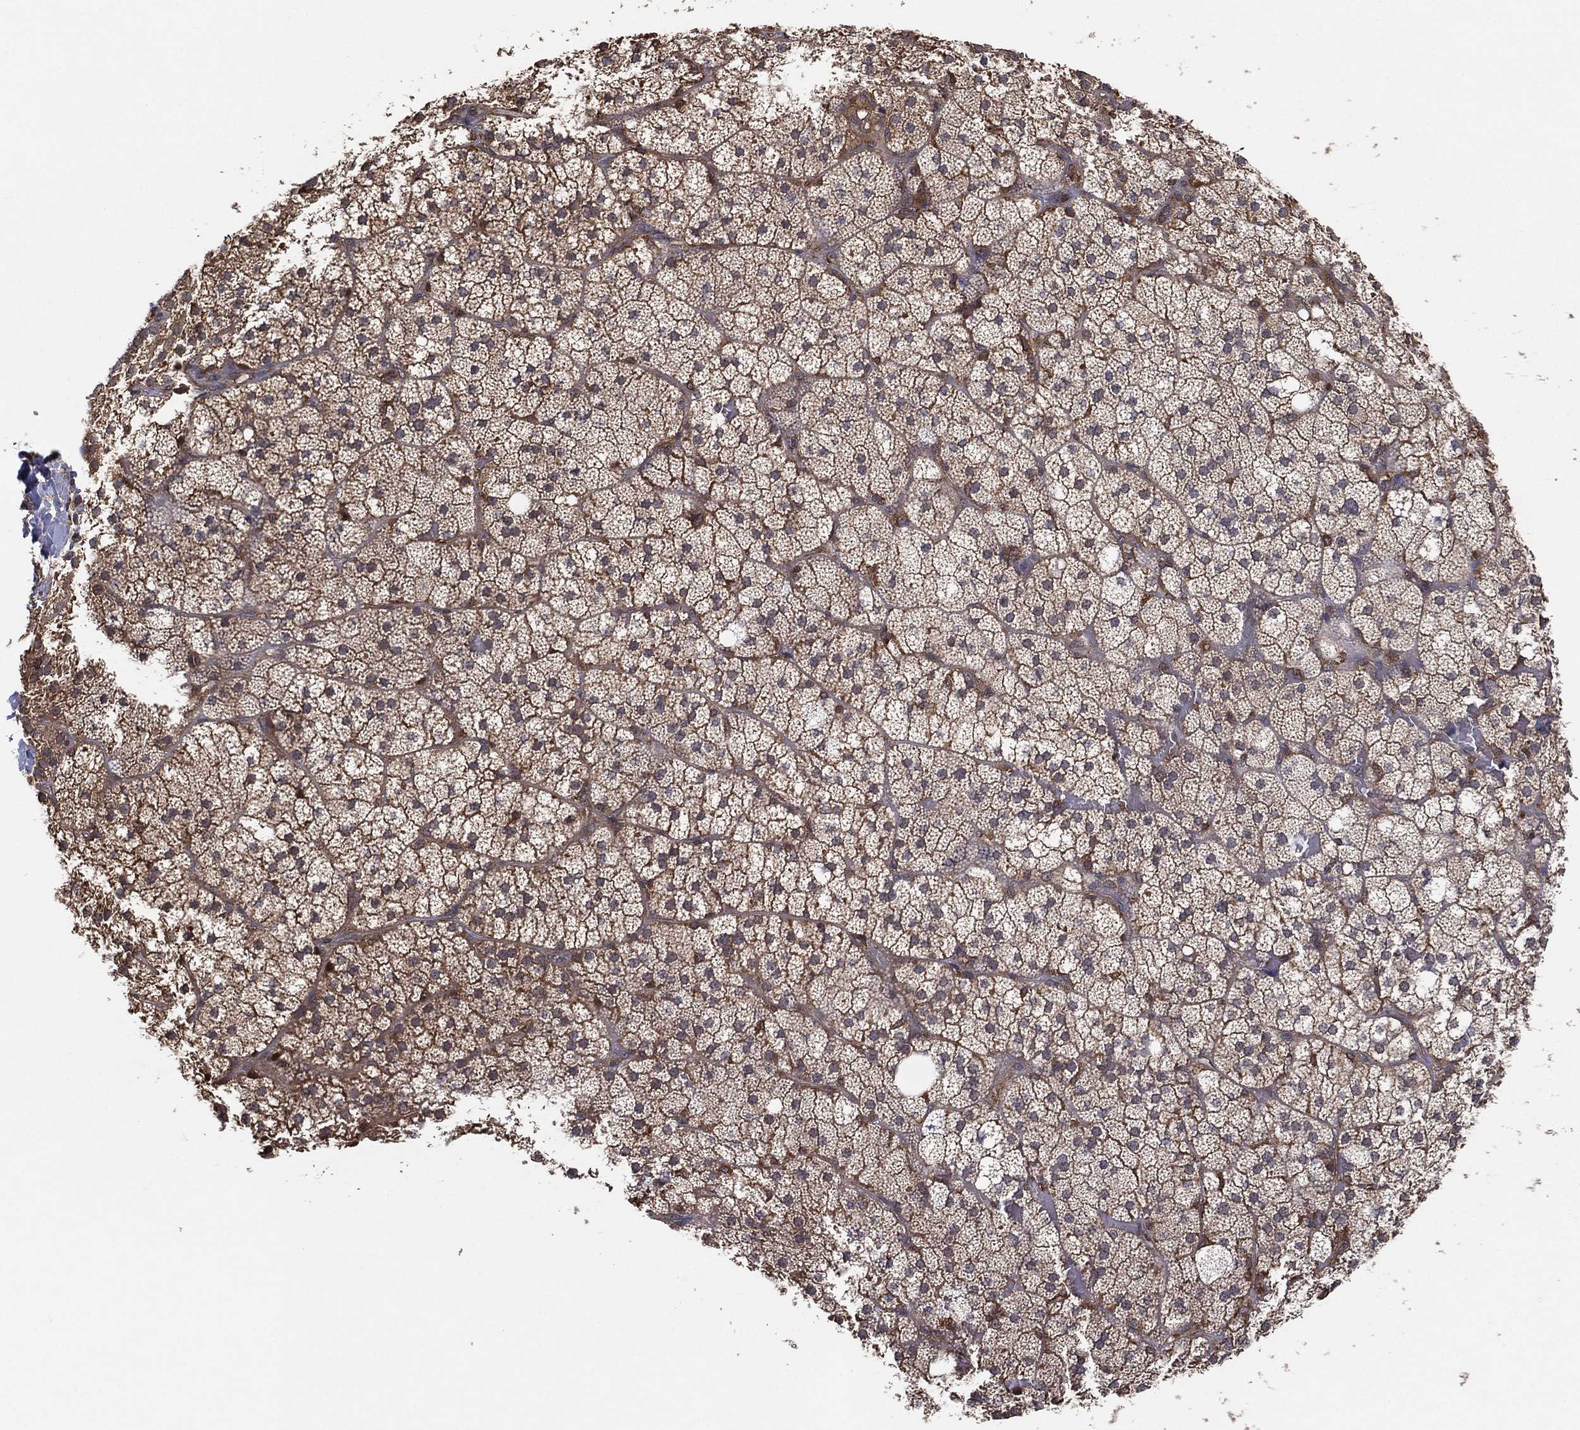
{"staining": {"intensity": "moderate", "quantity": "25%-75%", "location": "cytoplasmic/membranous"}, "tissue": "adrenal gland", "cell_type": "Glandular cells", "image_type": "normal", "snomed": [{"axis": "morphology", "description": "Normal tissue, NOS"}, {"axis": "topography", "description": "Adrenal gland"}], "caption": "IHC (DAB) staining of benign adrenal gland demonstrates moderate cytoplasmic/membranous protein staining in about 25%-75% of glandular cells. Immunohistochemistry (ihc) stains the protein in brown and the nuclei are stained blue.", "gene": "PSMG4", "patient": {"sex": "male", "age": 53}}